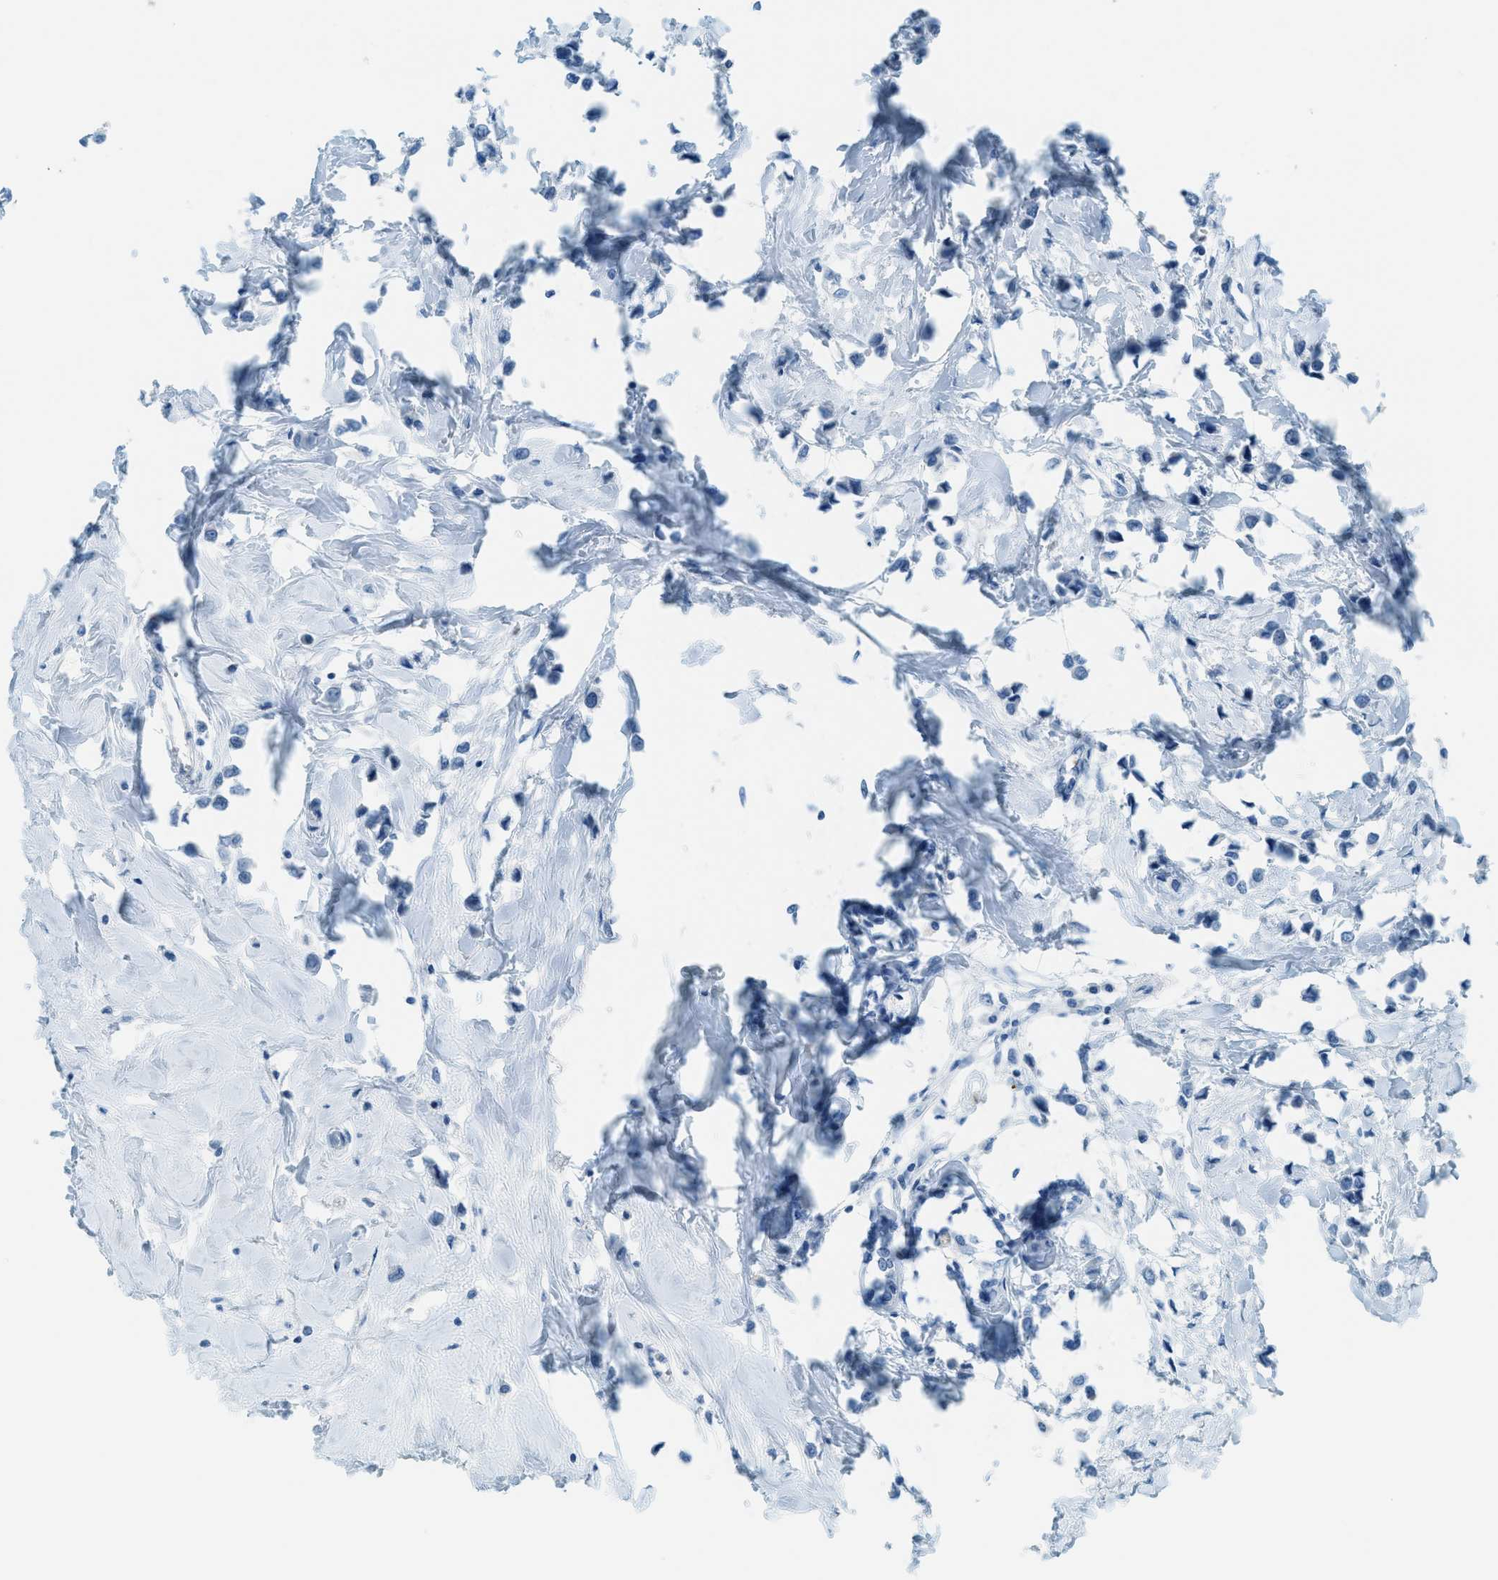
{"staining": {"intensity": "negative", "quantity": "none", "location": "none"}, "tissue": "breast cancer", "cell_type": "Tumor cells", "image_type": "cancer", "snomed": [{"axis": "morphology", "description": "Lobular carcinoma"}, {"axis": "topography", "description": "Breast"}], "caption": "Tumor cells are negative for brown protein staining in breast cancer.", "gene": "PPBP", "patient": {"sex": "female", "age": 51}}